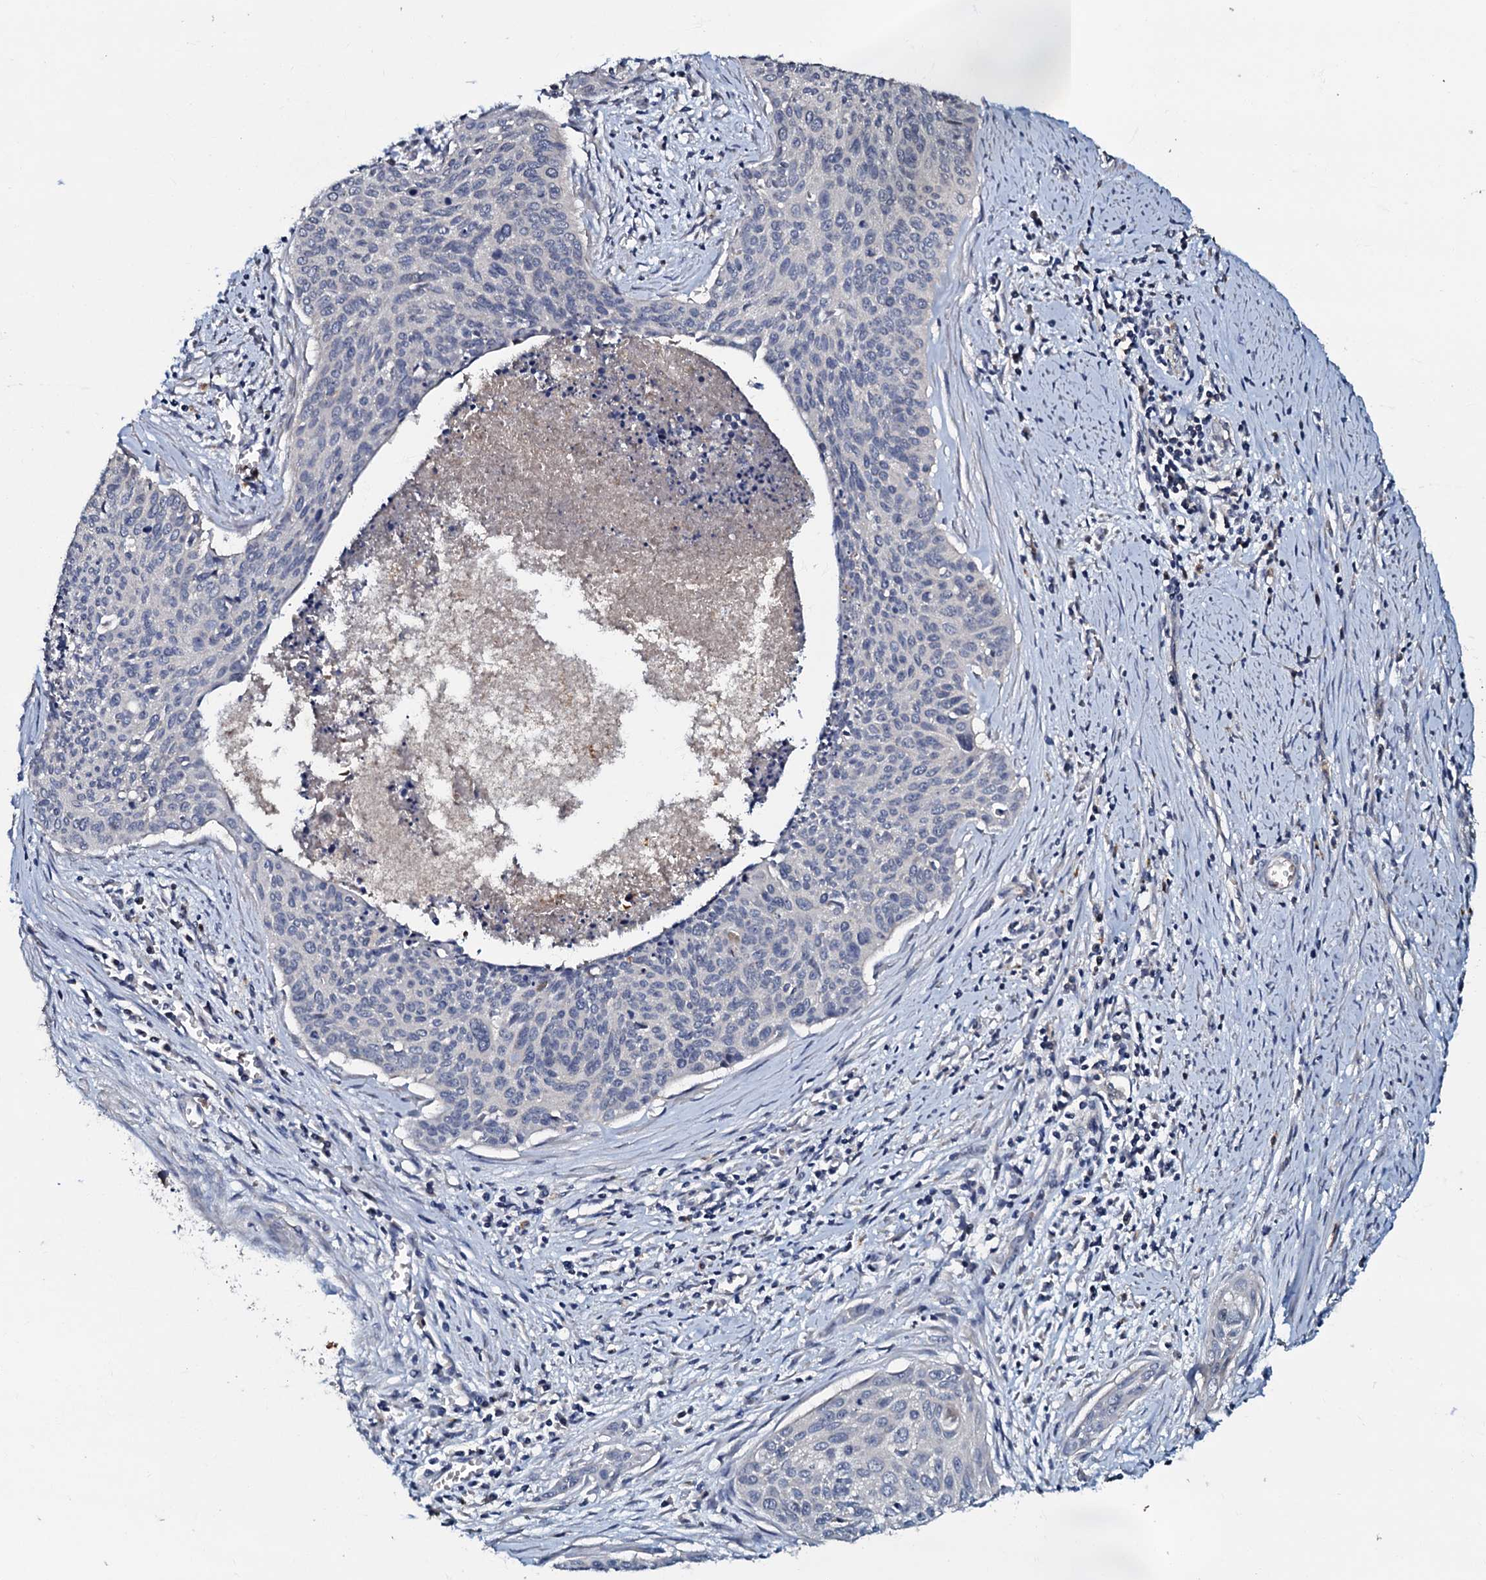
{"staining": {"intensity": "negative", "quantity": "none", "location": "none"}, "tissue": "cervical cancer", "cell_type": "Tumor cells", "image_type": "cancer", "snomed": [{"axis": "morphology", "description": "Squamous cell carcinoma, NOS"}, {"axis": "topography", "description": "Cervix"}], "caption": "Immunohistochemistry (IHC) histopathology image of neoplastic tissue: cervical cancer stained with DAB reveals no significant protein expression in tumor cells.", "gene": "CPNE2", "patient": {"sex": "female", "age": 55}}